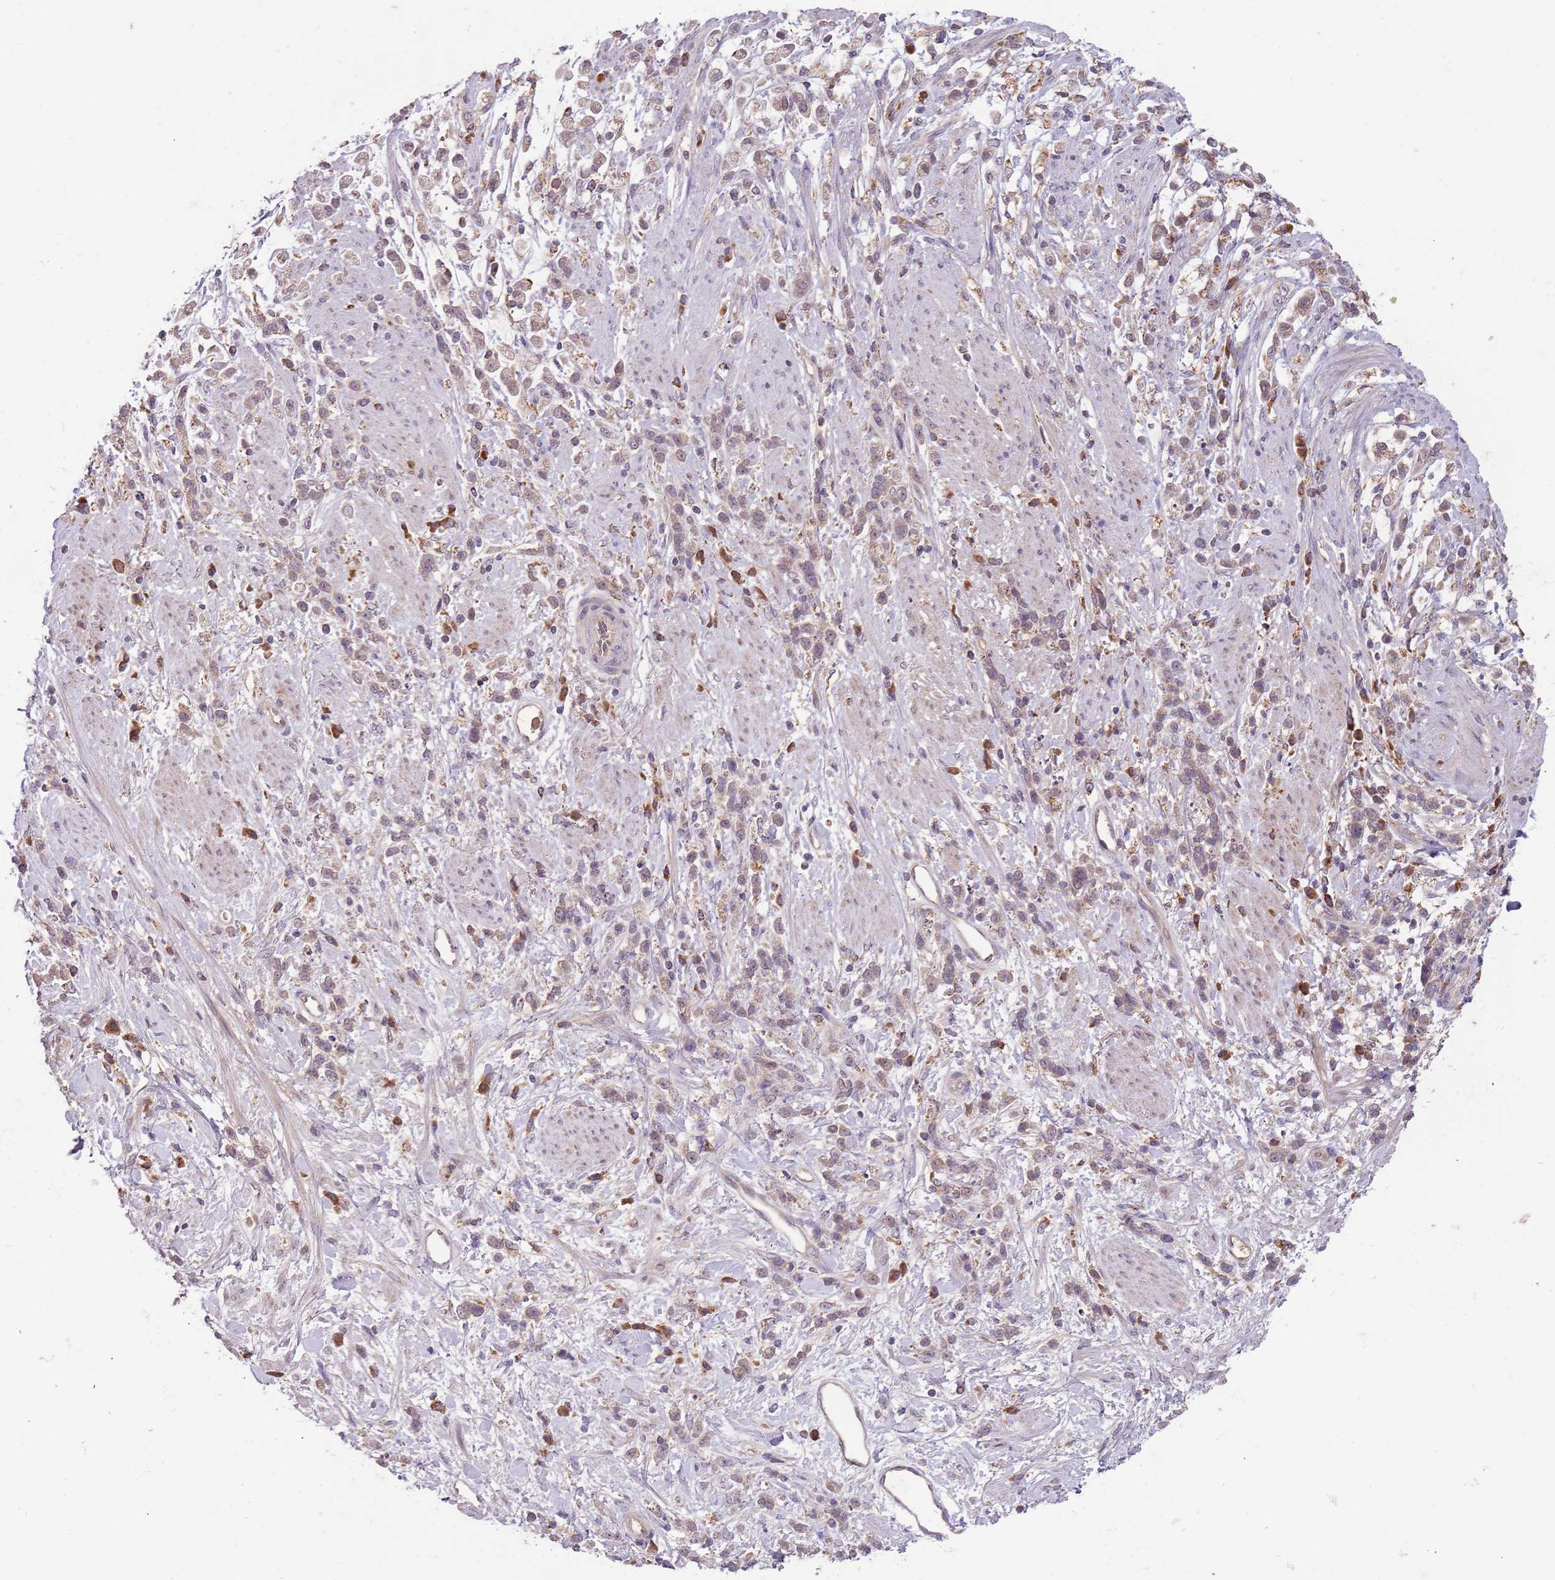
{"staining": {"intensity": "moderate", "quantity": "25%-75%", "location": "cytoplasmic/membranous"}, "tissue": "stomach cancer", "cell_type": "Tumor cells", "image_type": "cancer", "snomed": [{"axis": "morphology", "description": "Adenocarcinoma, NOS"}, {"axis": "topography", "description": "Stomach"}], "caption": "Protein staining of adenocarcinoma (stomach) tissue demonstrates moderate cytoplasmic/membranous staining in approximately 25%-75% of tumor cells.", "gene": "FECH", "patient": {"sex": "female", "age": 60}}